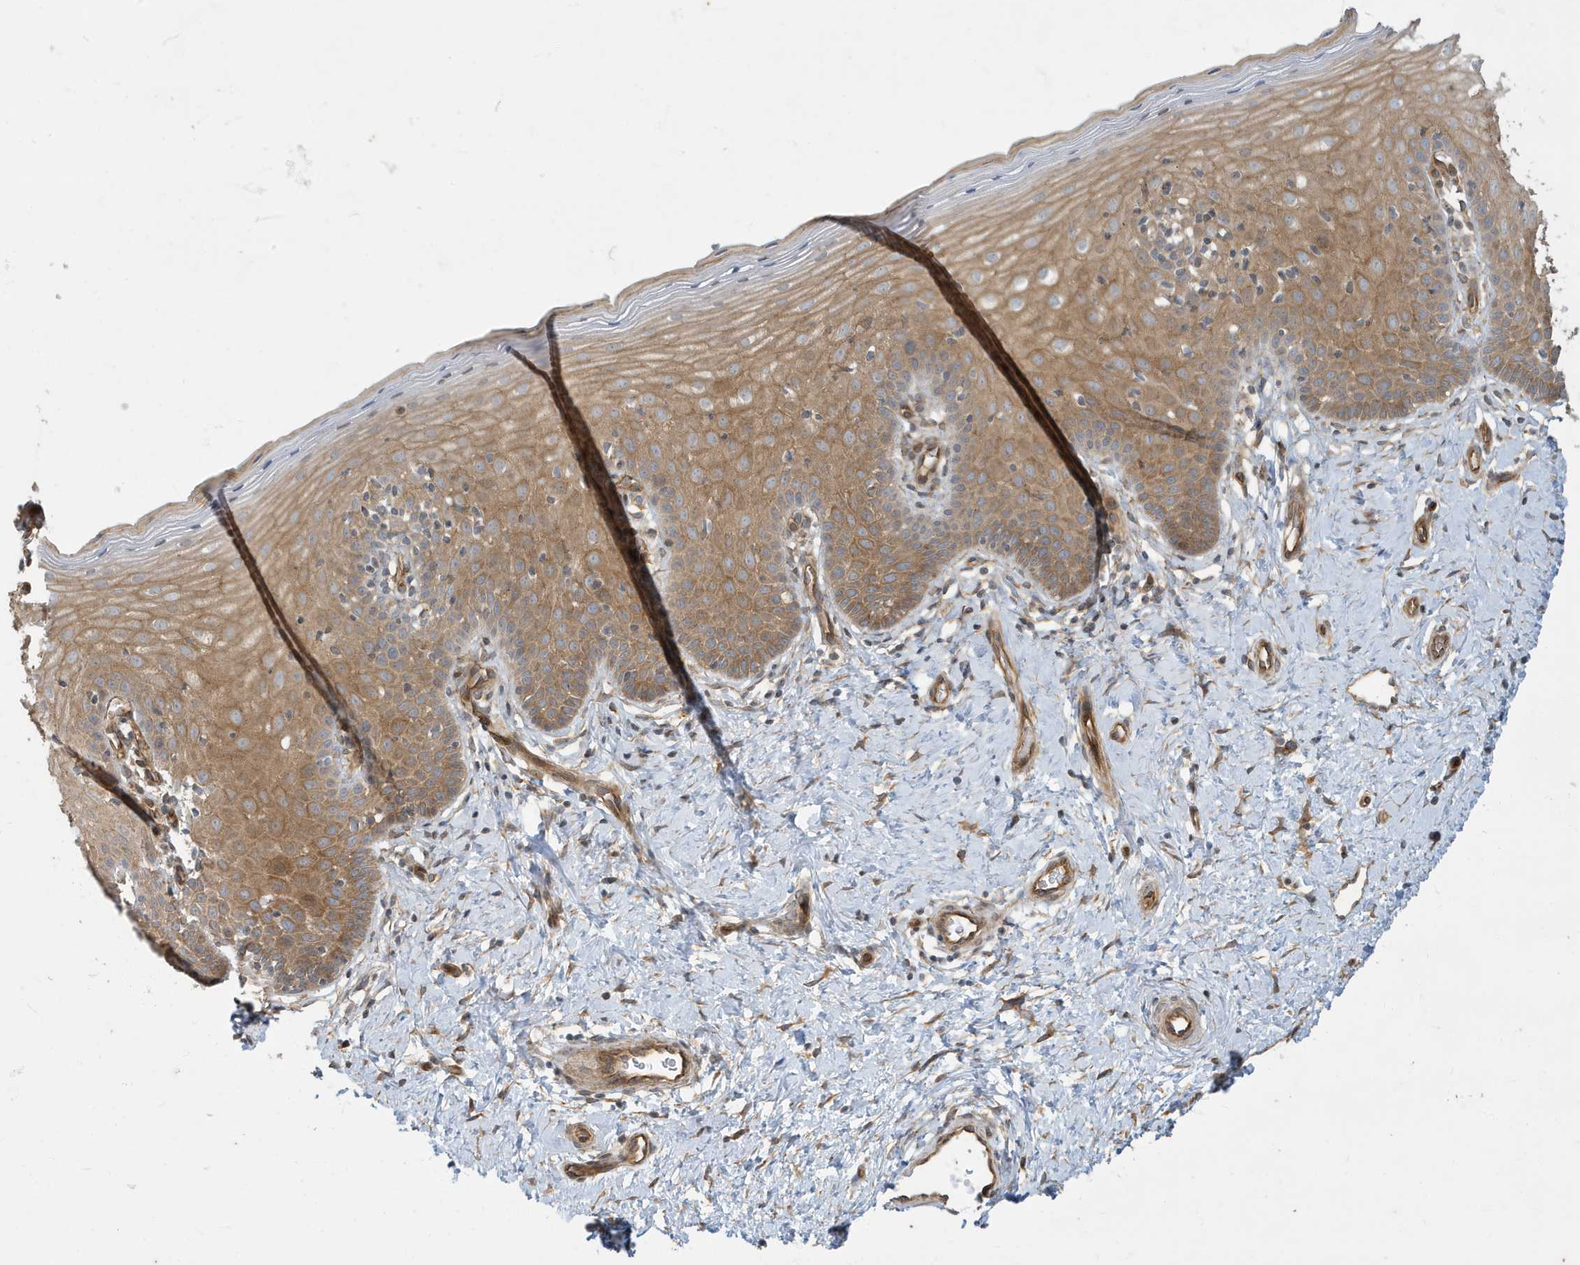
{"staining": {"intensity": "moderate", "quantity": ">75%", "location": "cytoplasmic/membranous"}, "tissue": "cervix", "cell_type": "Glandular cells", "image_type": "normal", "snomed": [{"axis": "morphology", "description": "Normal tissue, NOS"}, {"axis": "topography", "description": "Cervix"}], "caption": "Protein staining displays moderate cytoplasmic/membranous positivity in about >75% of glandular cells in benign cervix.", "gene": "ATP23", "patient": {"sex": "female", "age": 36}}